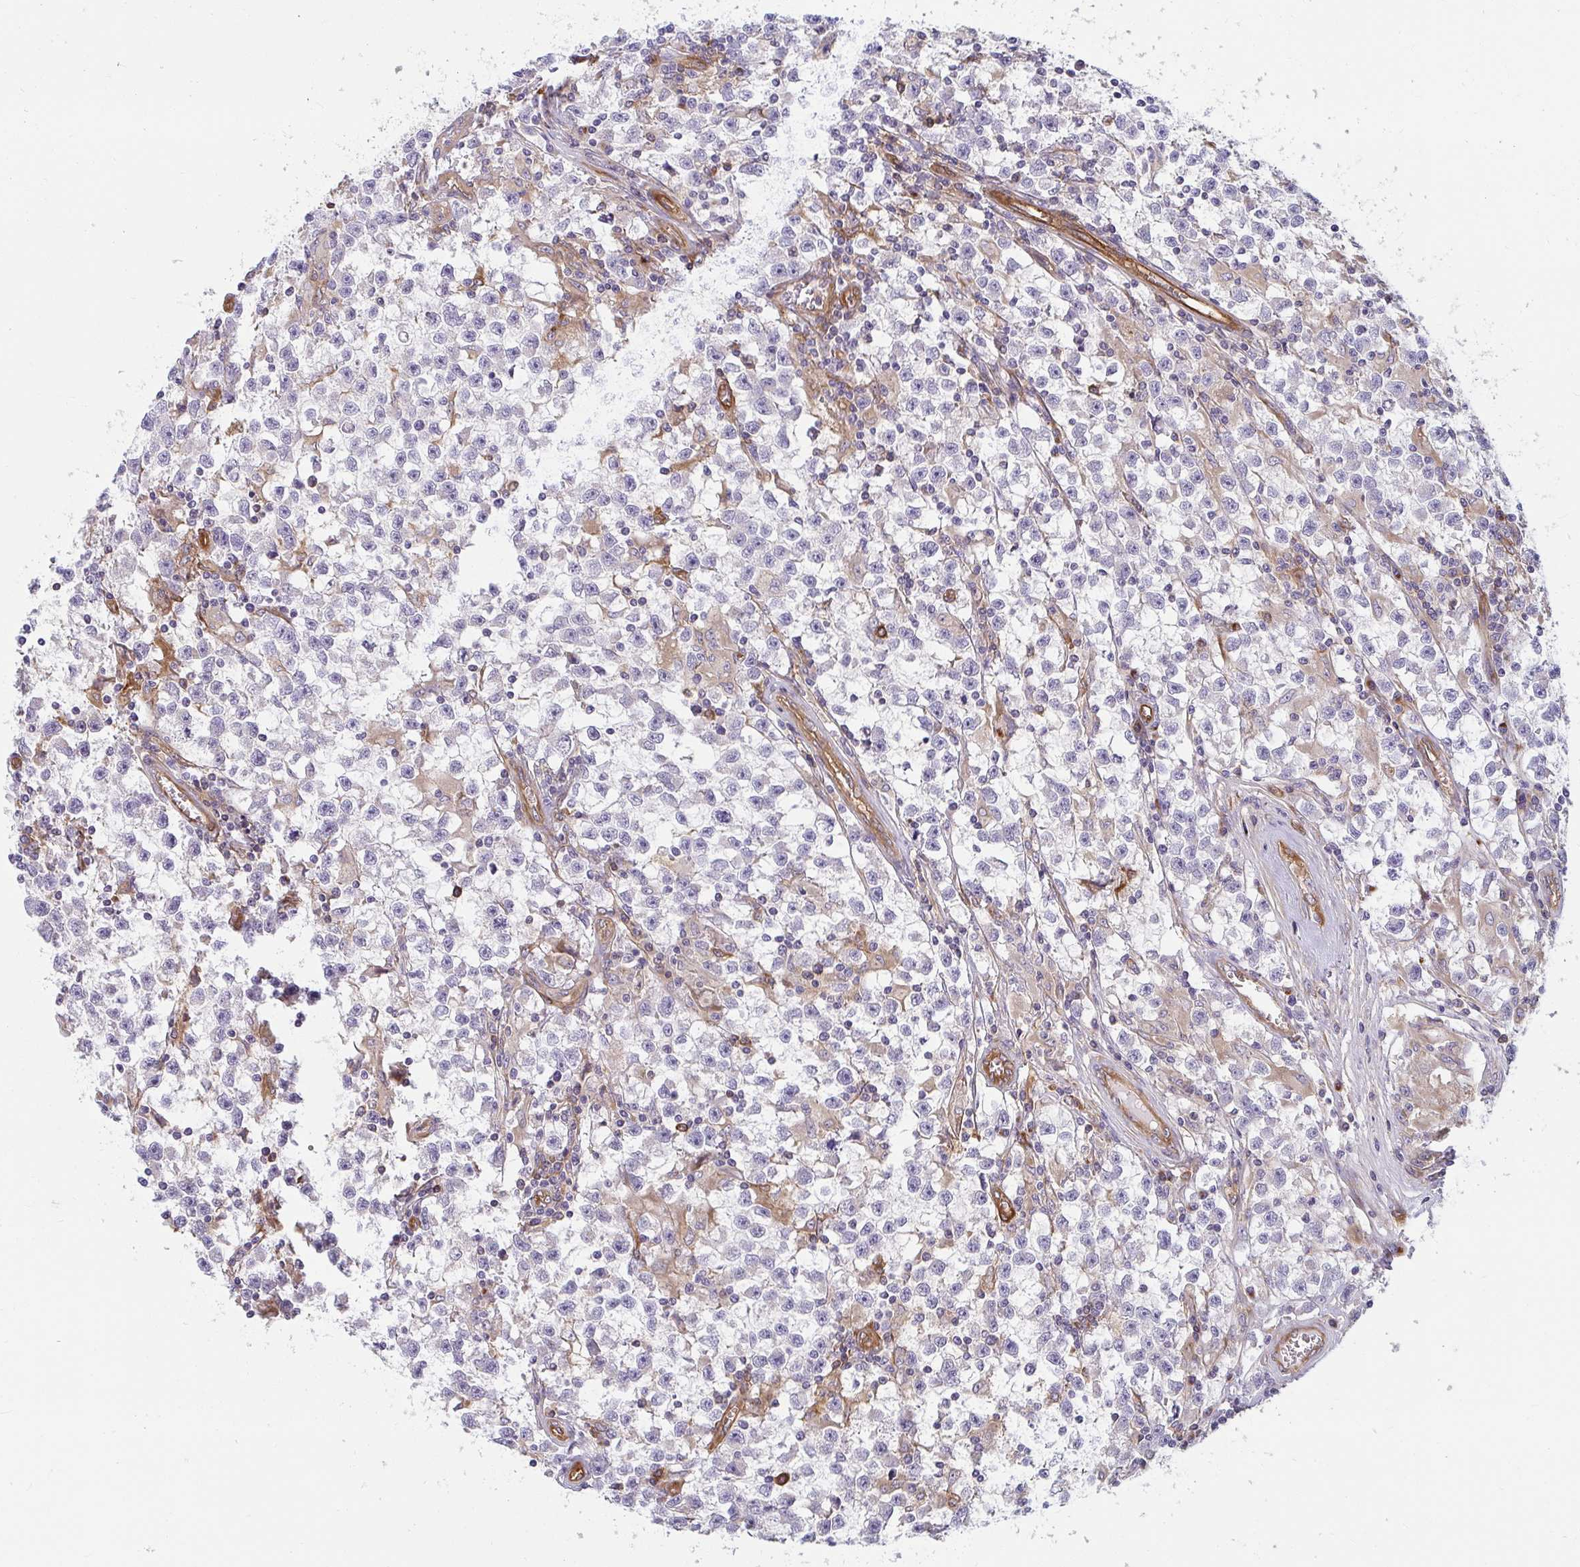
{"staining": {"intensity": "negative", "quantity": "none", "location": "none"}, "tissue": "testis cancer", "cell_type": "Tumor cells", "image_type": "cancer", "snomed": [{"axis": "morphology", "description": "Seminoma, NOS"}, {"axis": "topography", "description": "Testis"}], "caption": "Immunohistochemical staining of human testis seminoma demonstrates no significant positivity in tumor cells. (IHC, brightfield microscopy, high magnification).", "gene": "IFIT3", "patient": {"sex": "male", "age": 31}}